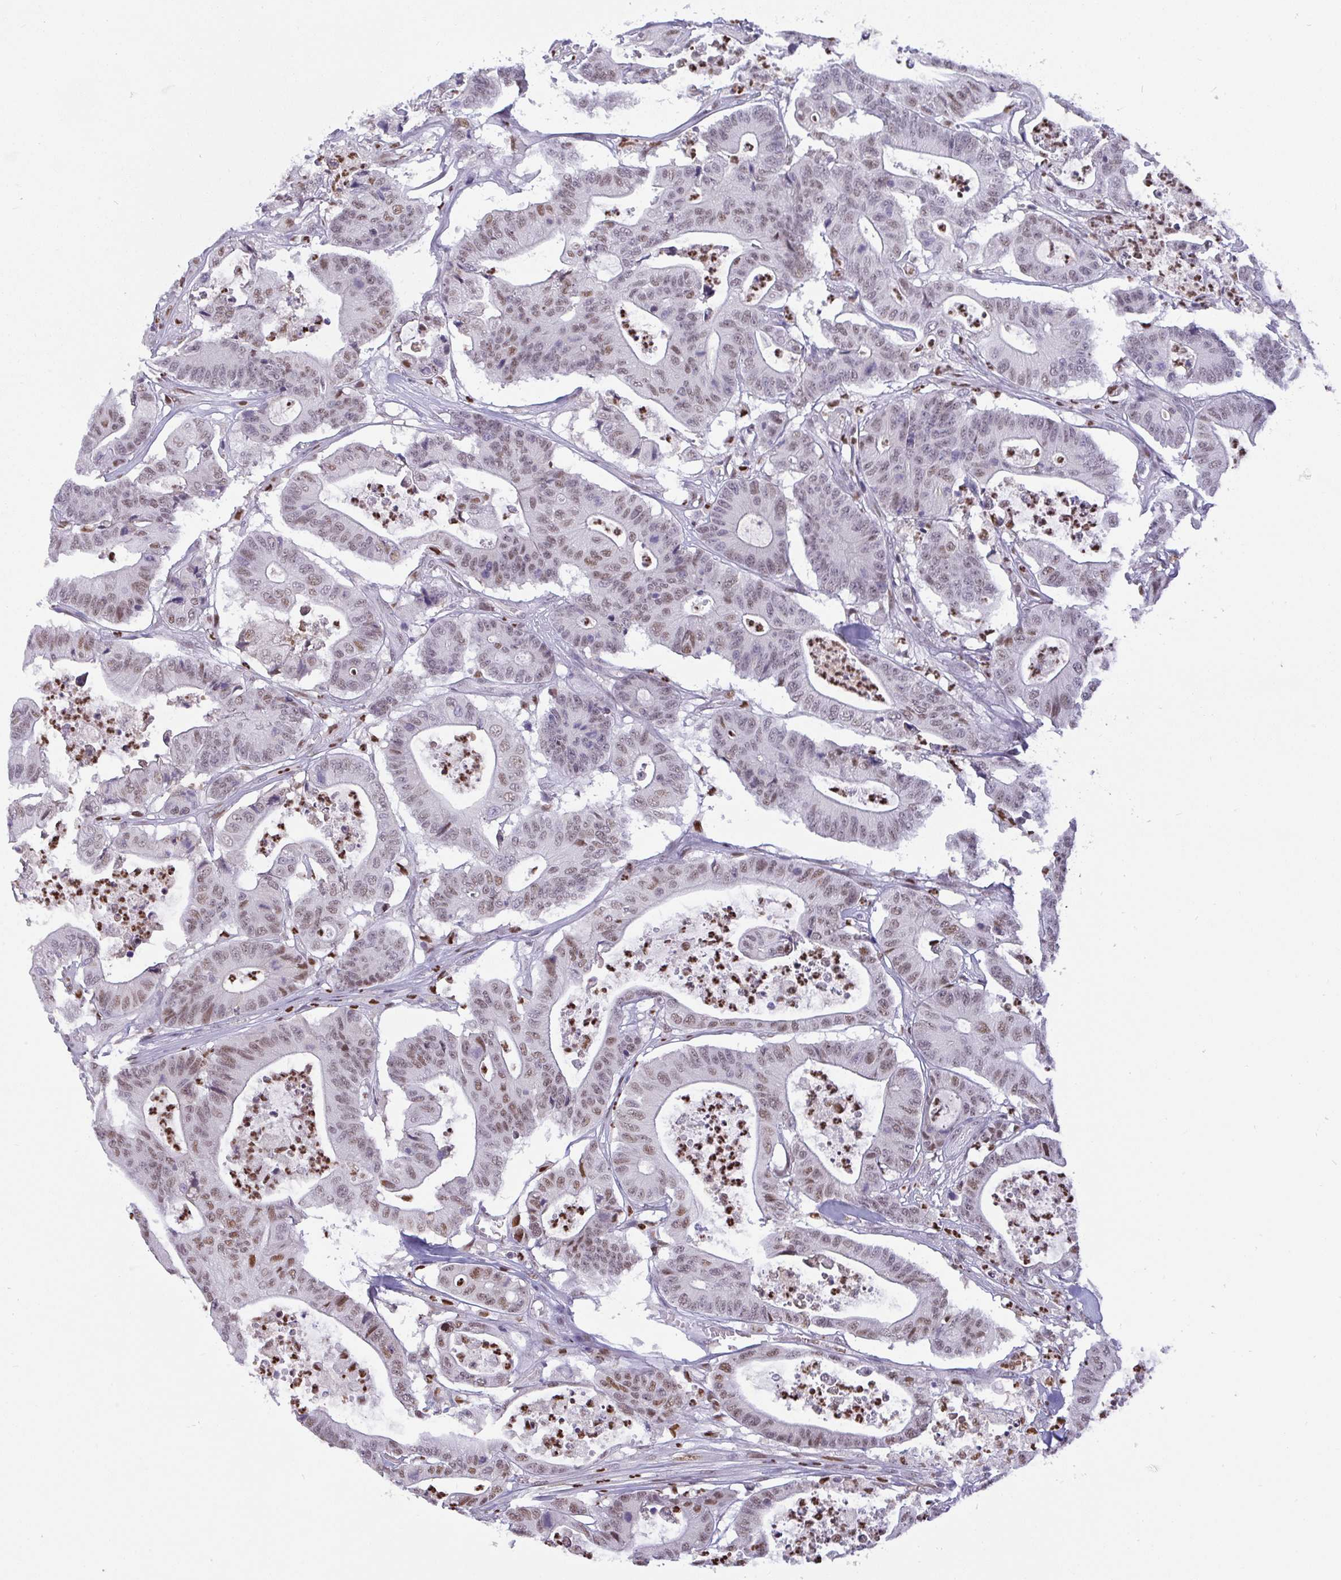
{"staining": {"intensity": "weak", "quantity": ">75%", "location": "nuclear"}, "tissue": "colorectal cancer", "cell_type": "Tumor cells", "image_type": "cancer", "snomed": [{"axis": "morphology", "description": "Adenocarcinoma, NOS"}, {"axis": "topography", "description": "Colon"}], "caption": "A micrograph of colorectal cancer stained for a protein demonstrates weak nuclear brown staining in tumor cells. Ihc stains the protein in brown and the nuclei are stained blue.", "gene": "BBX", "patient": {"sex": "female", "age": 84}}